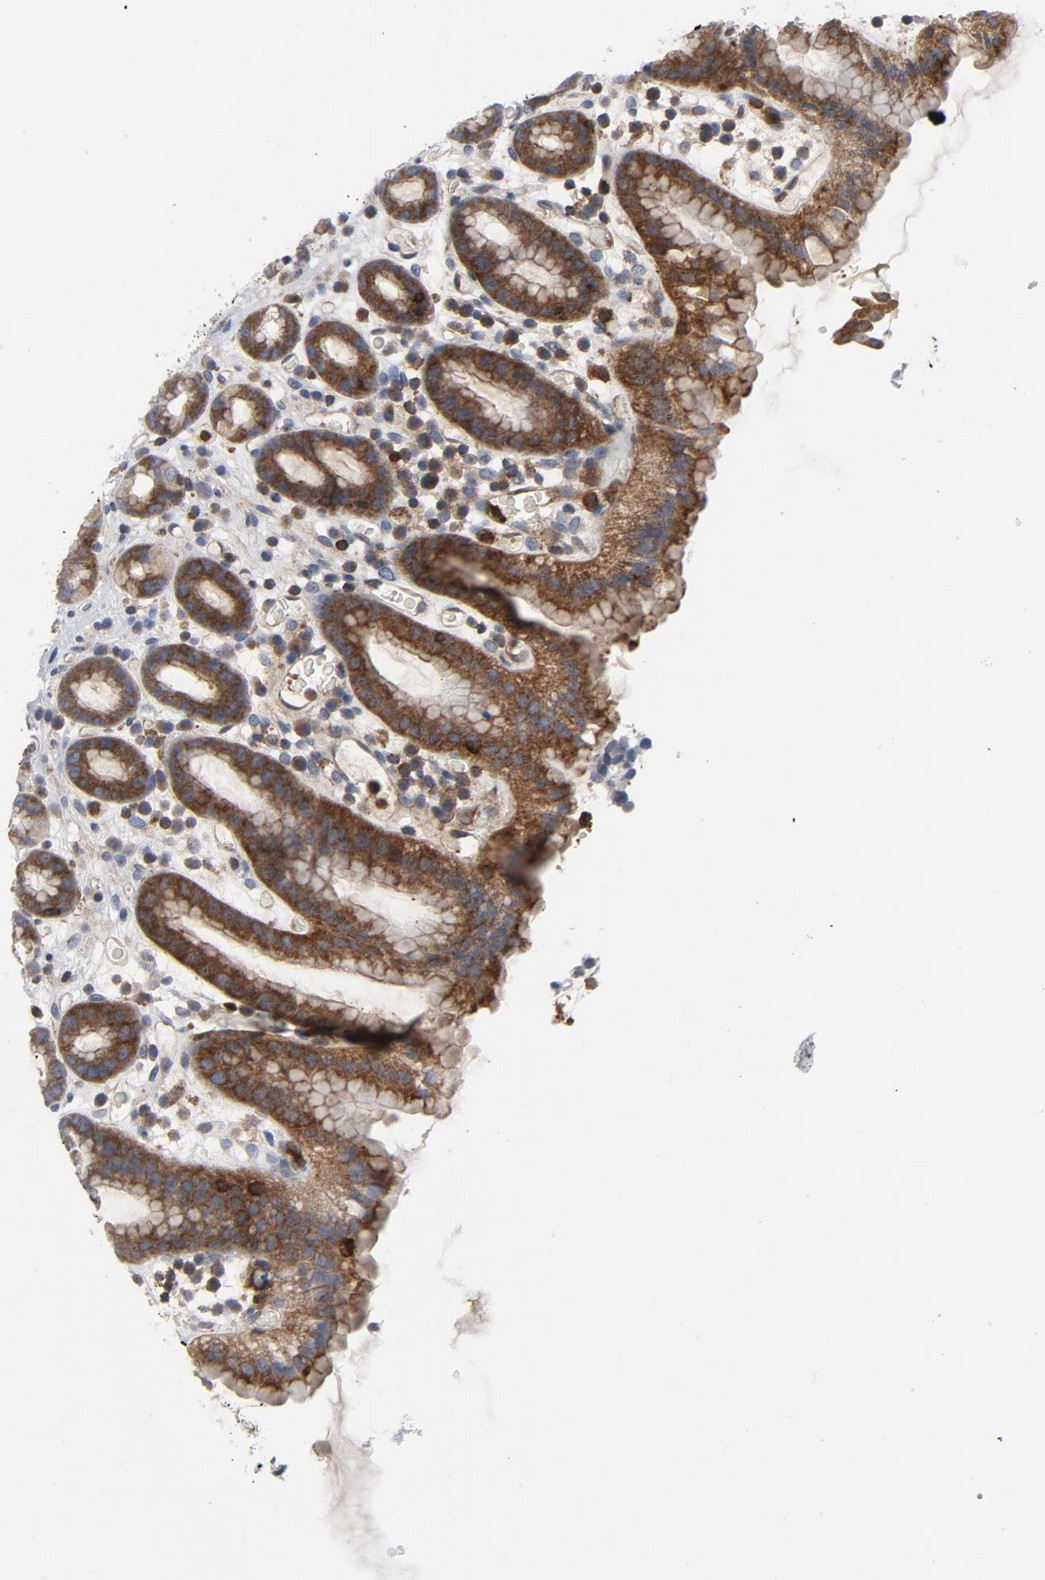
{"staining": {"intensity": "strong", "quantity": ">75%", "location": "cytoplasmic/membranous"}, "tissue": "stomach", "cell_type": "Glandular cells", "image_type": "normal", "snomed": [{"axis": "morphology", "description": "Normal tissue, NOS"}, {"axis": "topography", "description": "Stomach, upper"}], "caption": "Immunohistochemical staining of normal human stomach exhibits strong cytoplasmic/membranous protein positivity in approximately >75% of glandular cells. Using DAB (3,3'-diaminobenzidine) (brown) and hematoxylin (blue) stains, captured at high magnification using brightfield microscopy.", "gene": "YES1", "patient": {"sex": "male", "age": 68}}